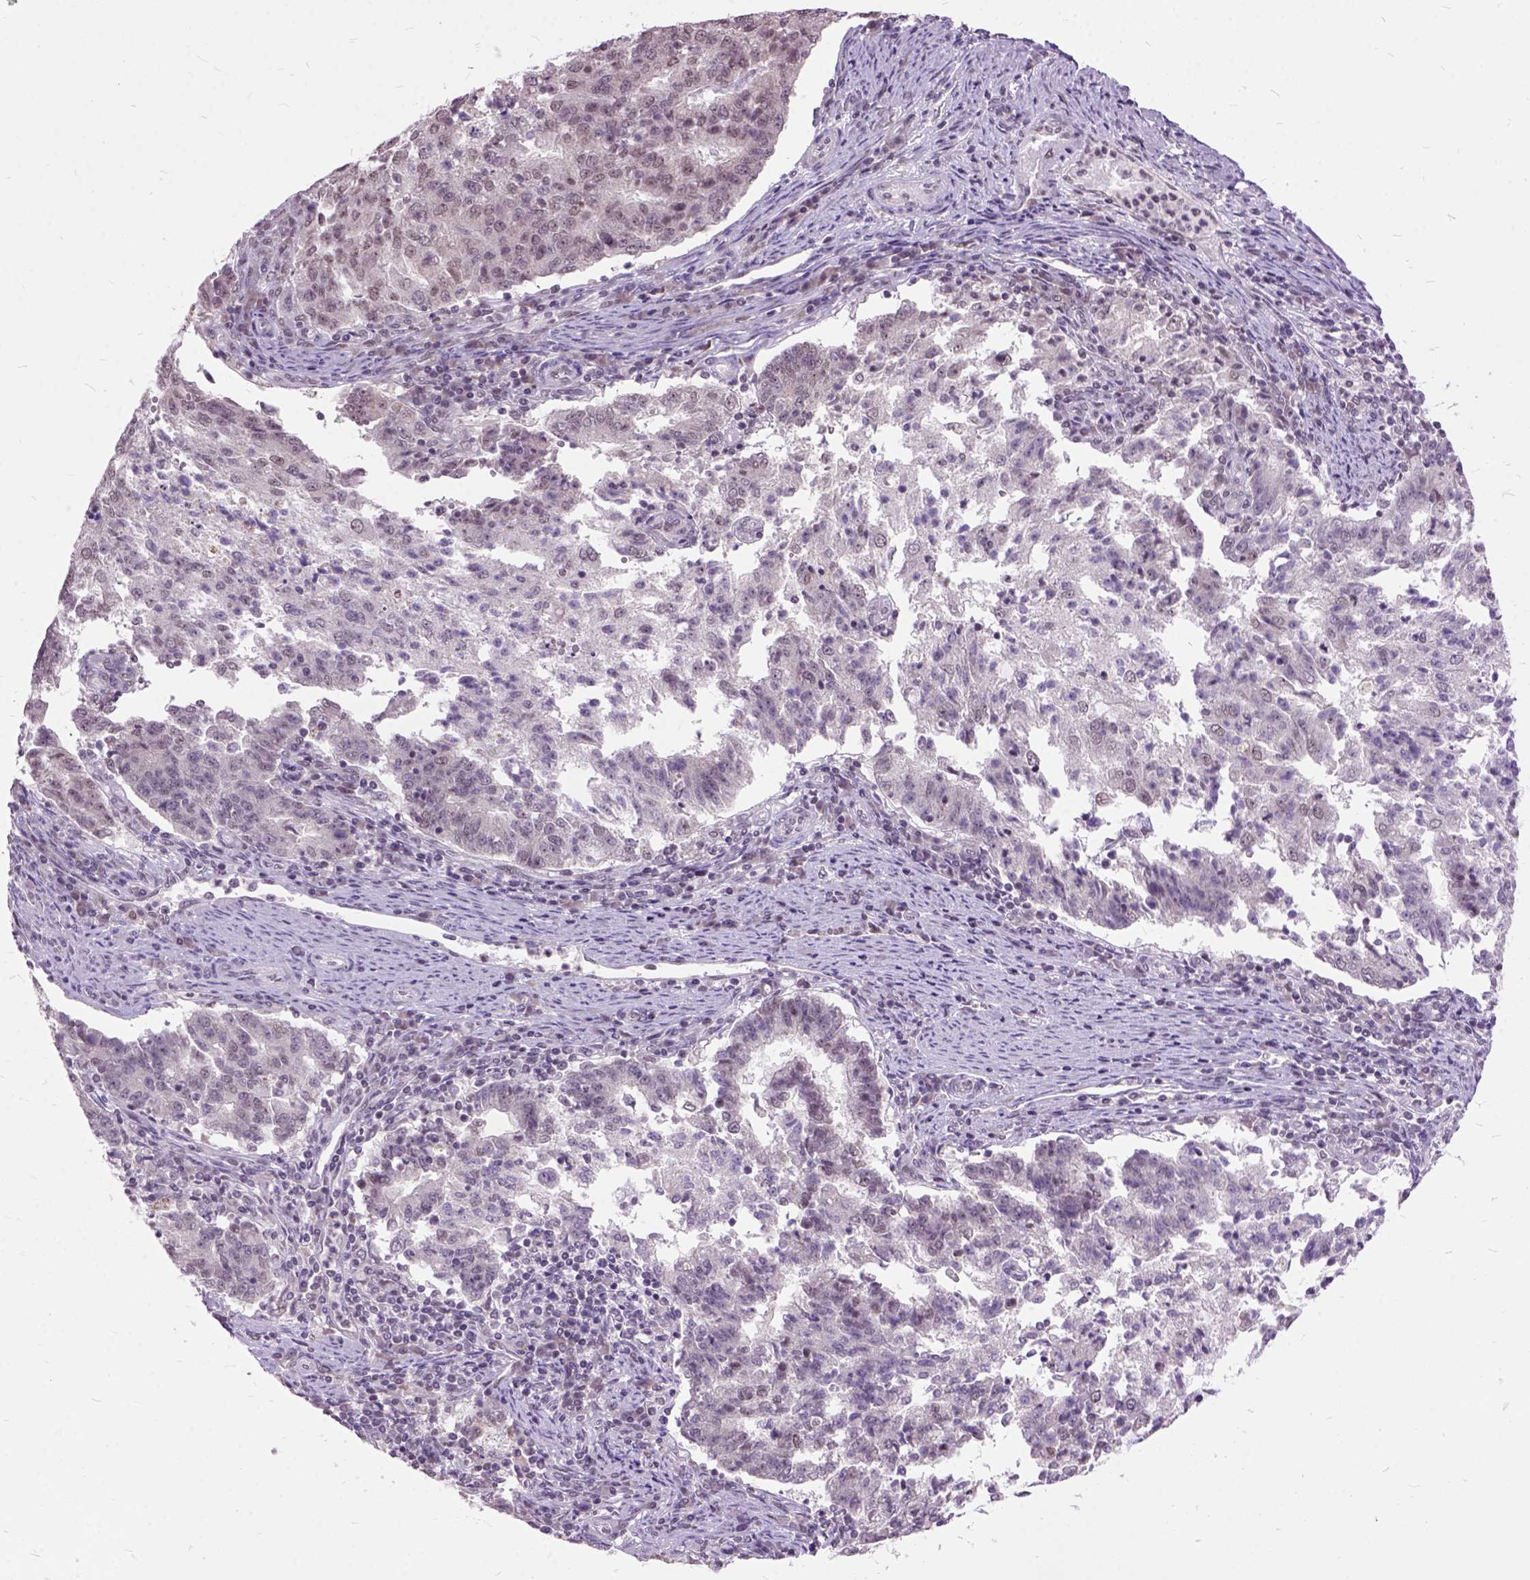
{"staining": {"intensity": "weak", "quantity": "25%-75%", "location": "nuclear"}, "tissue": "endometrial cancer", "cell_type": "Tumor cells", "image_type": "cancer", "snomed": [{"axis": "morphology", "description": "Adenocarcinoma, NOS"}, {"axis": "topography", "description": "Endometrium"}], "caption": "Human adenocarcinoma (endometrial) stained with a brown dye shows weak nuclear positive expression in about 25%-75% of tumor cells.", "gene": "ORC5", "patient": {"sex": "female", "age": 82}}